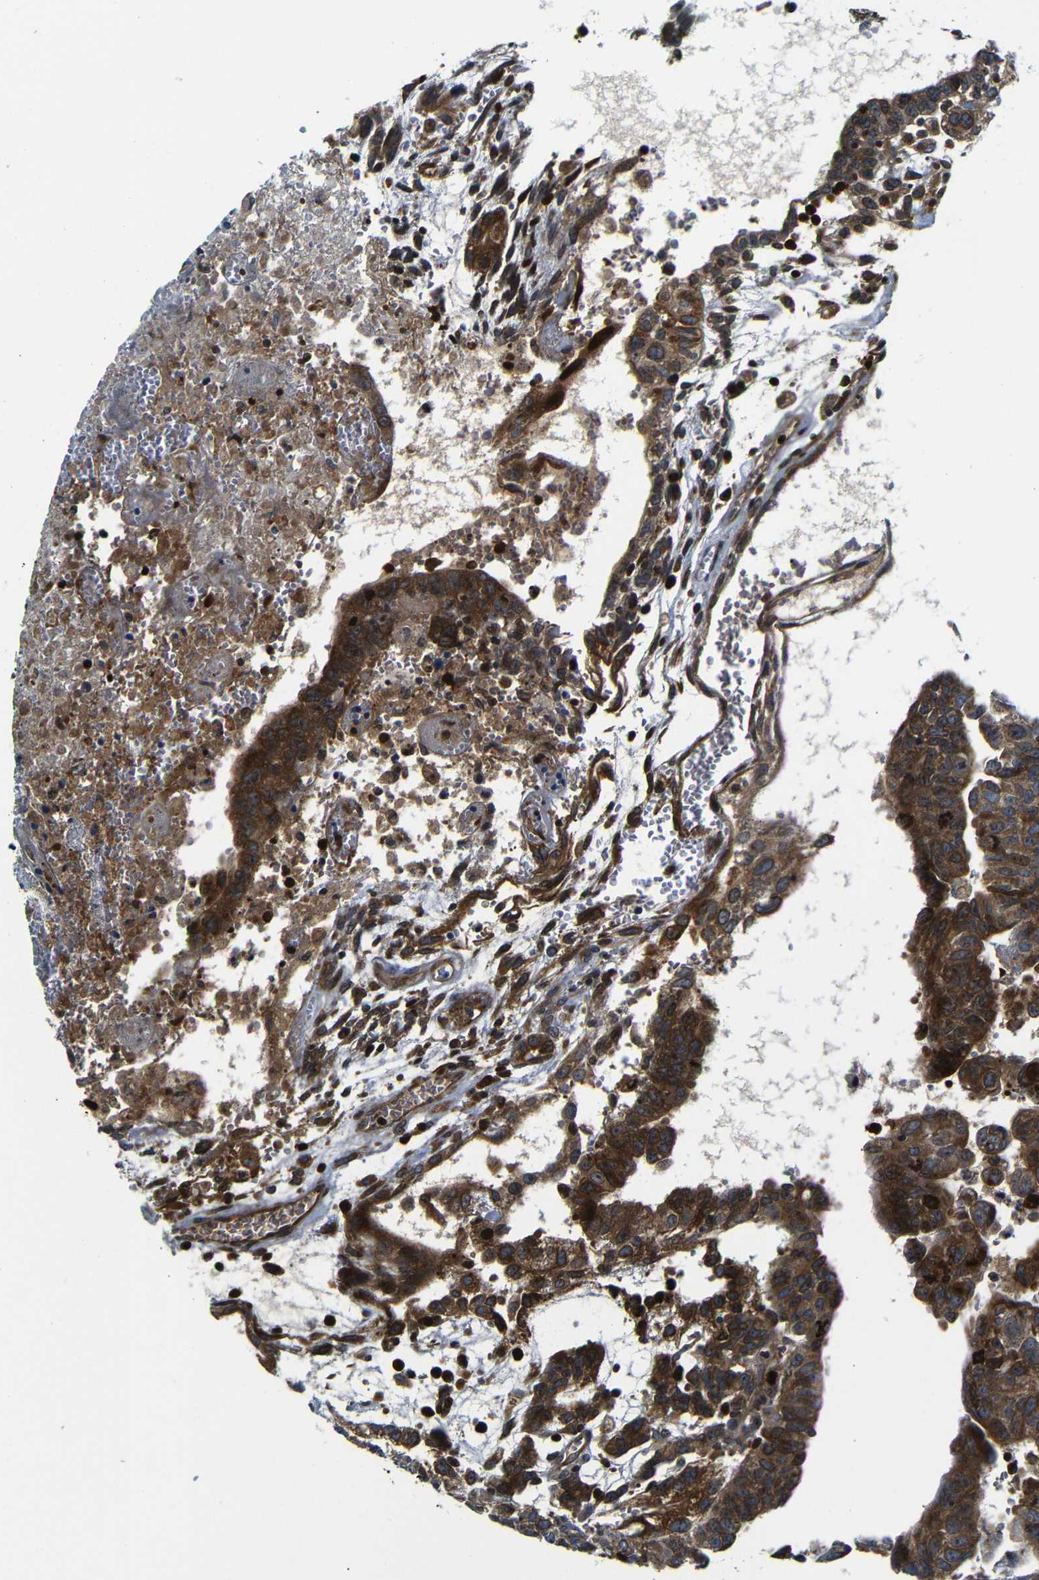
{"staining": {"intensity": "strong", "quantity": ">75%", "location": "cytoplasmic/membranous"}, "tissue": "testis cancer", "cell_type": "Tumor cells", "image_type": "cancer", "snomed": [{"axis": "morphology", "description": "Seminoma, NOS"}, {"axis": "morphology", "description": "Carcinoma, Embryonal, NOS"}, {"axis": "topography", "description": "Testis"}], "caption": "Testis seminoma tissue displays strong cytoplasmic/membranous staining in approximately >75% of tumor cells (DAB (3,3'-diaminobenzidine) IHC with brightfield microscopy, high magnification).", "gene": "CLCC1", "patient": {"sex": "male", "age": 52}}